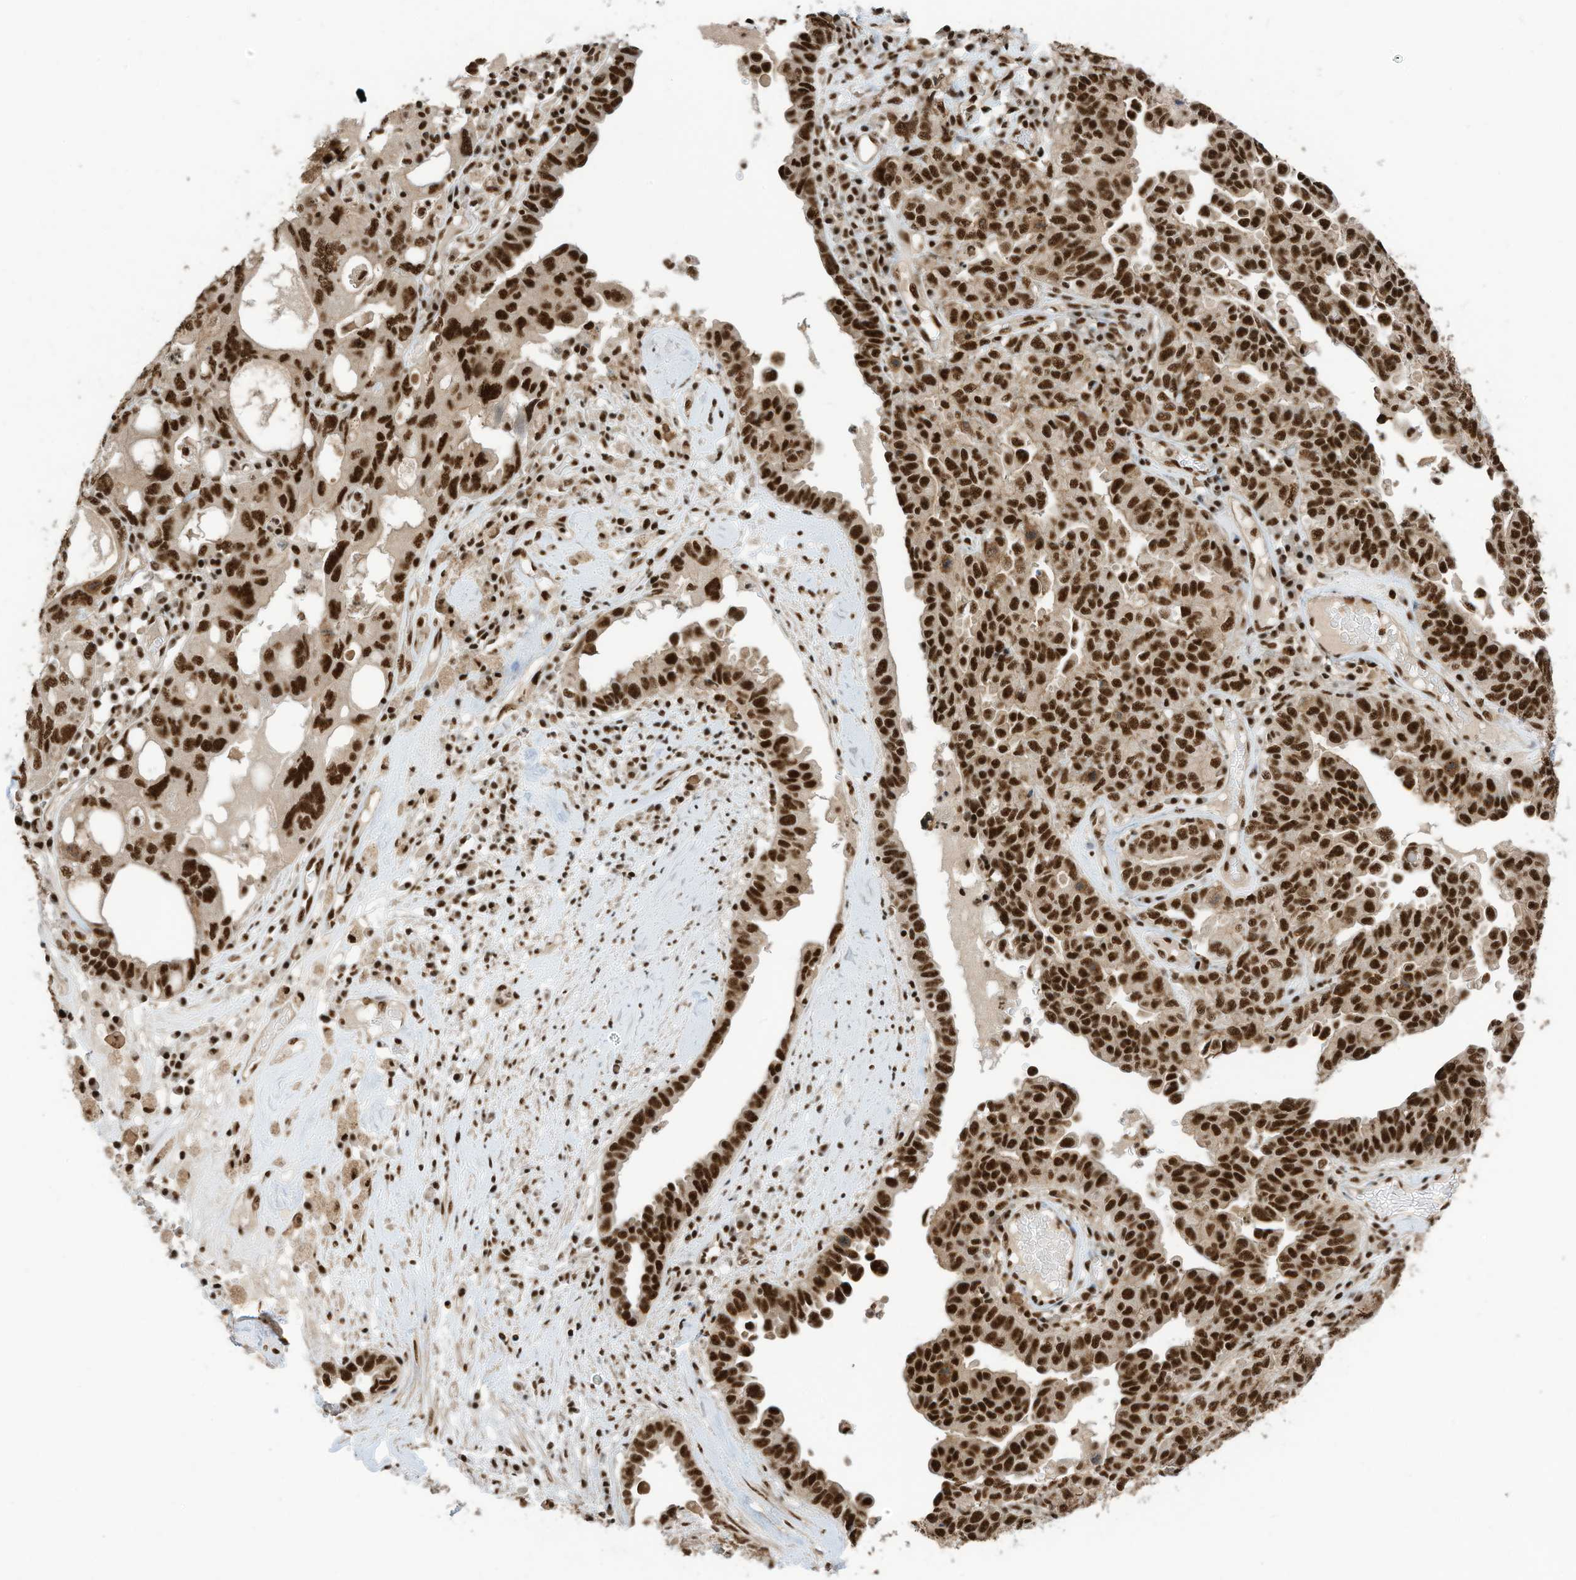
{"staining": {"intensity": "strong", "quantity": ">75%", "location": "nuclear"}, "tissue": "ovarian cancer", "cell_type": "Tumor cells", "image_type": "cancer", "snomed": [{"axis": "morphology", "description": "Carcinoma, endometroid"}, {"axis": "topography", "description": "Ovary"}], "caption": "This is an image of immunohistochemistry staining of endometroid carcinoma (ovarian), which shows strong expression in the nuclear of tumor cells.", "gene": "SF3A3", "patient": {"sex": "female", "age": 62}}